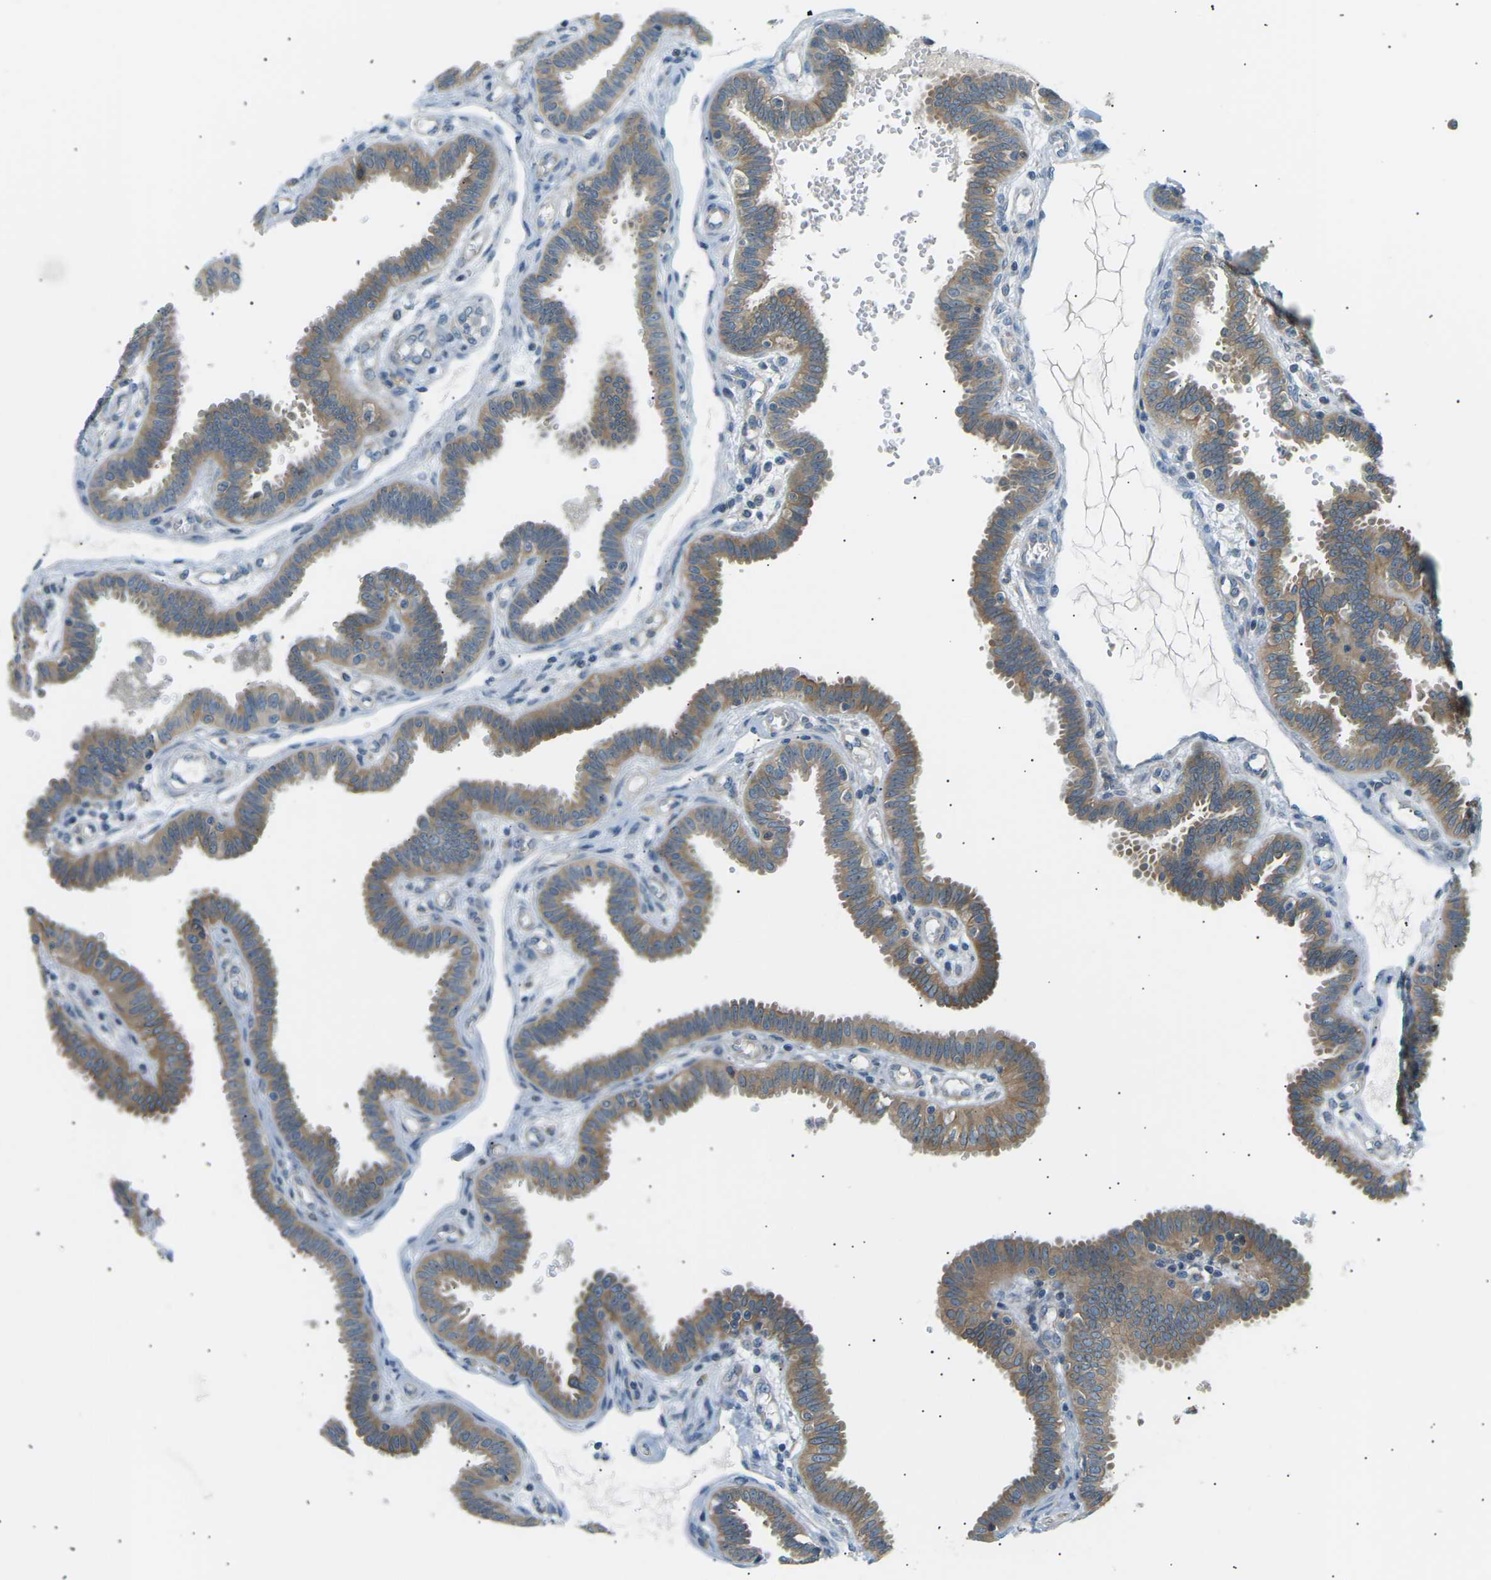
{"staining": {"intensity": "moderate", "quantity": ">75%", "location": "cytoplasmic/membranous"}, "tissue": "fallopian tube", "cell_type": "Glandular cells", "image_type": "normal", "snomed": [{"axis": "morphology", "description": "Normal tissue, NOS"}, {"axis": "topography", "description": "Fallopian tube"}], "caption": "Immunohistochemical staining of benign human fallopian tube displays moderate cytoplasmic/membranous protein staining in about >75% of glandular cells. (IHC, brightfield microscopy, high magnification).", "gene": "TBC1D8", "patient": {"sex": "female", "age": 32}}